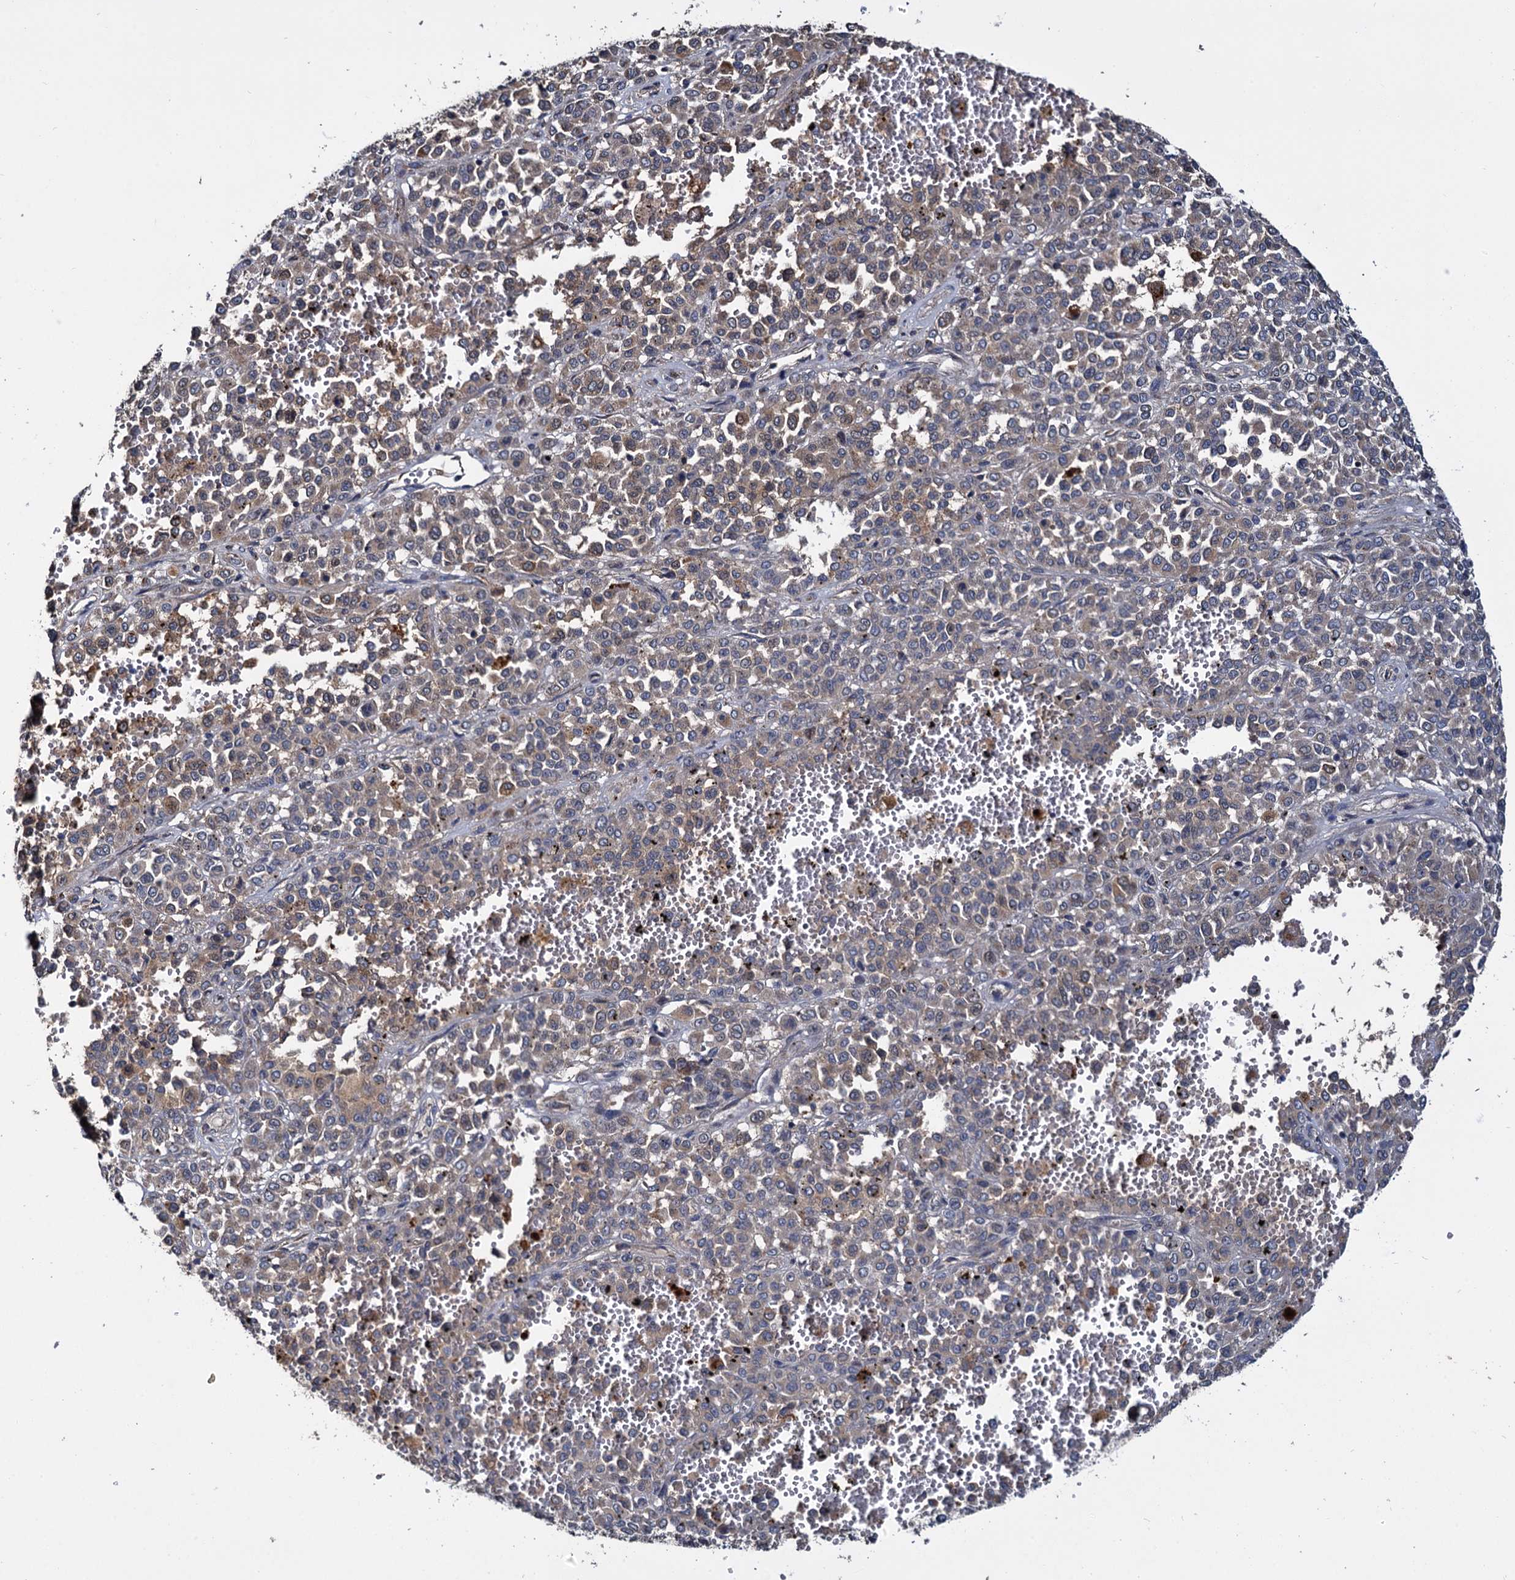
{"staining": {"intensity": "weak", "quantity": "25%-75%", "location": "cytoplasmic/membranous"}, "tissue": "melanoma", "cell_type": "Tumor cells", "image_type": "cancer", "snomed": [{"axis": "morphology", "description": "Malignant melanoma, Metastatic site"}, {"axis": "topography", "description": "Pancreas"}], "caption": "Melanoma was stained to show a protein in brown. There is low levels of weak cytoplasmic/membranous positivity in approximately 25%-75% of tumor cells.", "gene": "CEP192", "patient": {"sex": "female", "age": 30}}